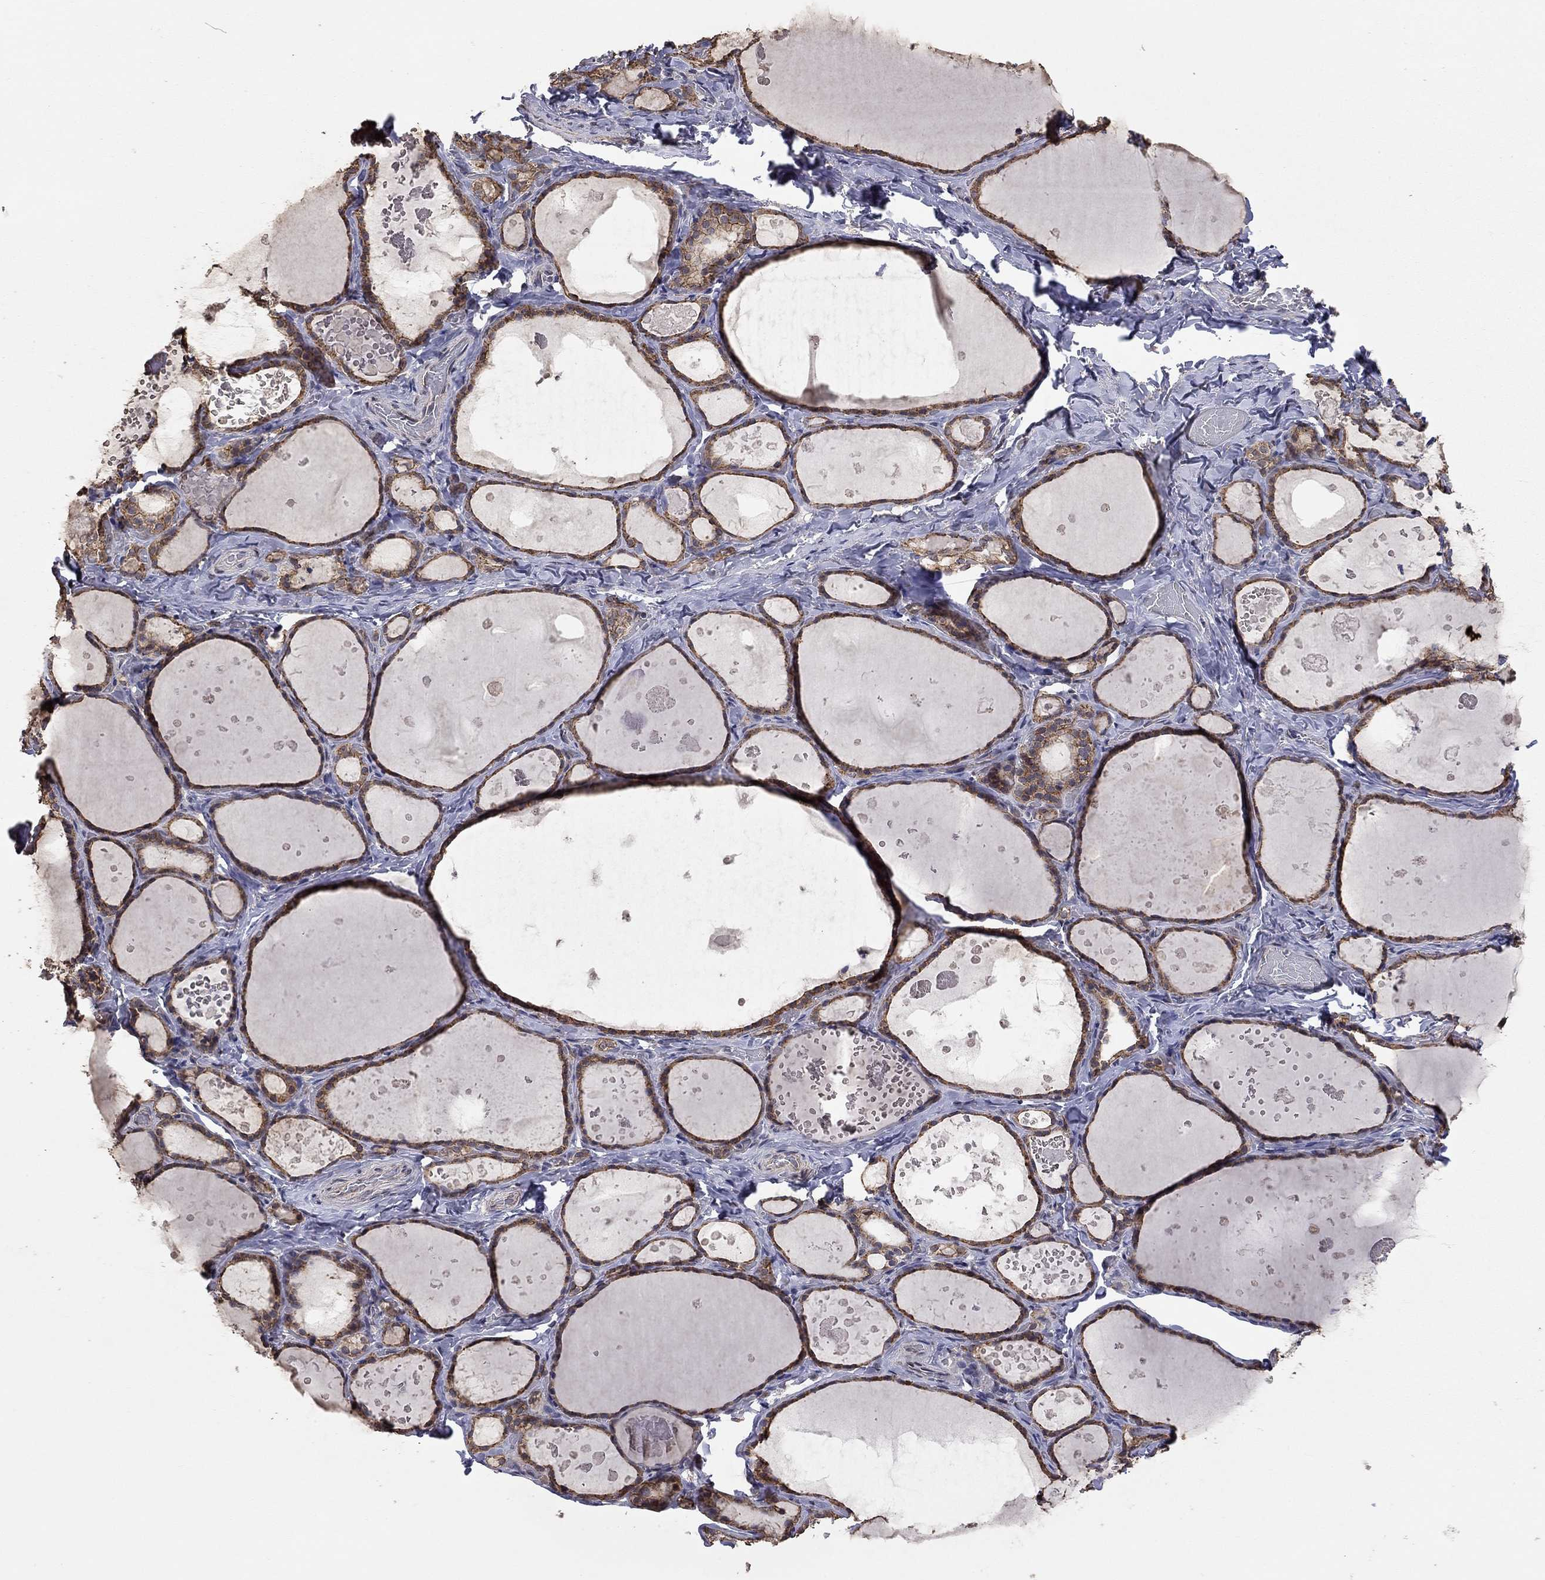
{"staining": {"intensity": "strong", "quantity": ">75%", "location": "cytoplasmic/membranous"}, "tissue": "thyroid gland", "cell_type": "Glandular cells", "image_type": "normal", "snomed": [{"axis": "morphology", "description": "Normal tissue, NOS"}, {"axis": "topography", "description": "Thyroid gland"}], "caption": "Immunohistochemistry (IHC) staining of benign thyroid gland, which shows high levels of strong cytoplasmic/membranous positivity in approximately >75% of glandular cells indicating strong cytoplasmic/membranous protein positivity. The staining was performed using DAB (3,3'-diaminobenzidine) (brown) for protein detection and nuclei were counterstained in hematoxylin (blue).", "gene": "ANKRA2", "patient": {"sex": "female", "age": 56}}